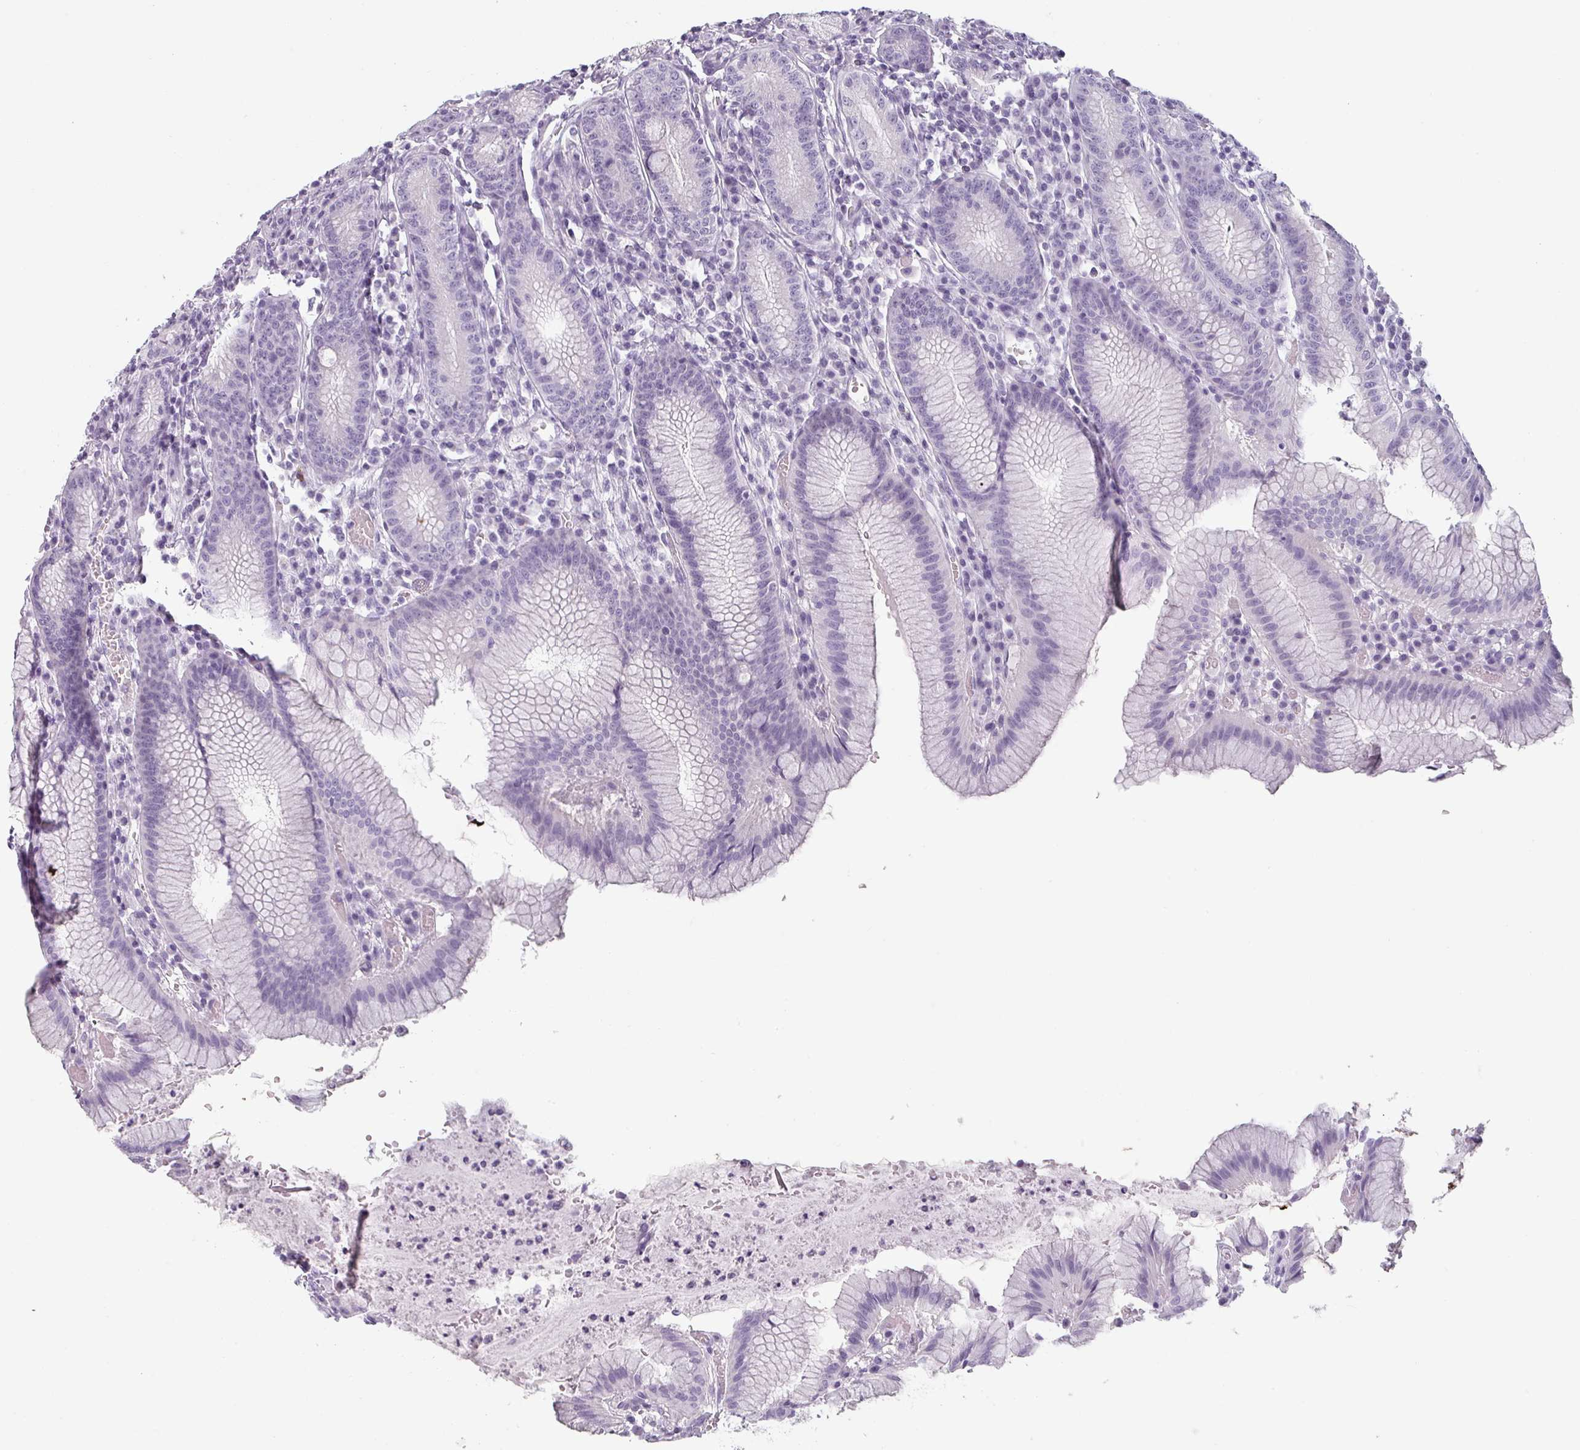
{"staining": {"intensity": "negative", "quantity": "none", "location": "none"}, "tissue": "stomach", "cell_type": "Glandular cells", "image_type": "normal", "snomed": [{"axis": "morphology", "description": "Normal tissue, NOS"}, {"axis": "topography", "description": "Stomach"}], "caption": "DAB (3,3'-diaminobenzidine) immunohistochemical staining of unremarkable stomach demonstrates no significant expression in glandular cells.", "gene": "SFTPA1", "patient": {"sex": "male", "age": 55}}